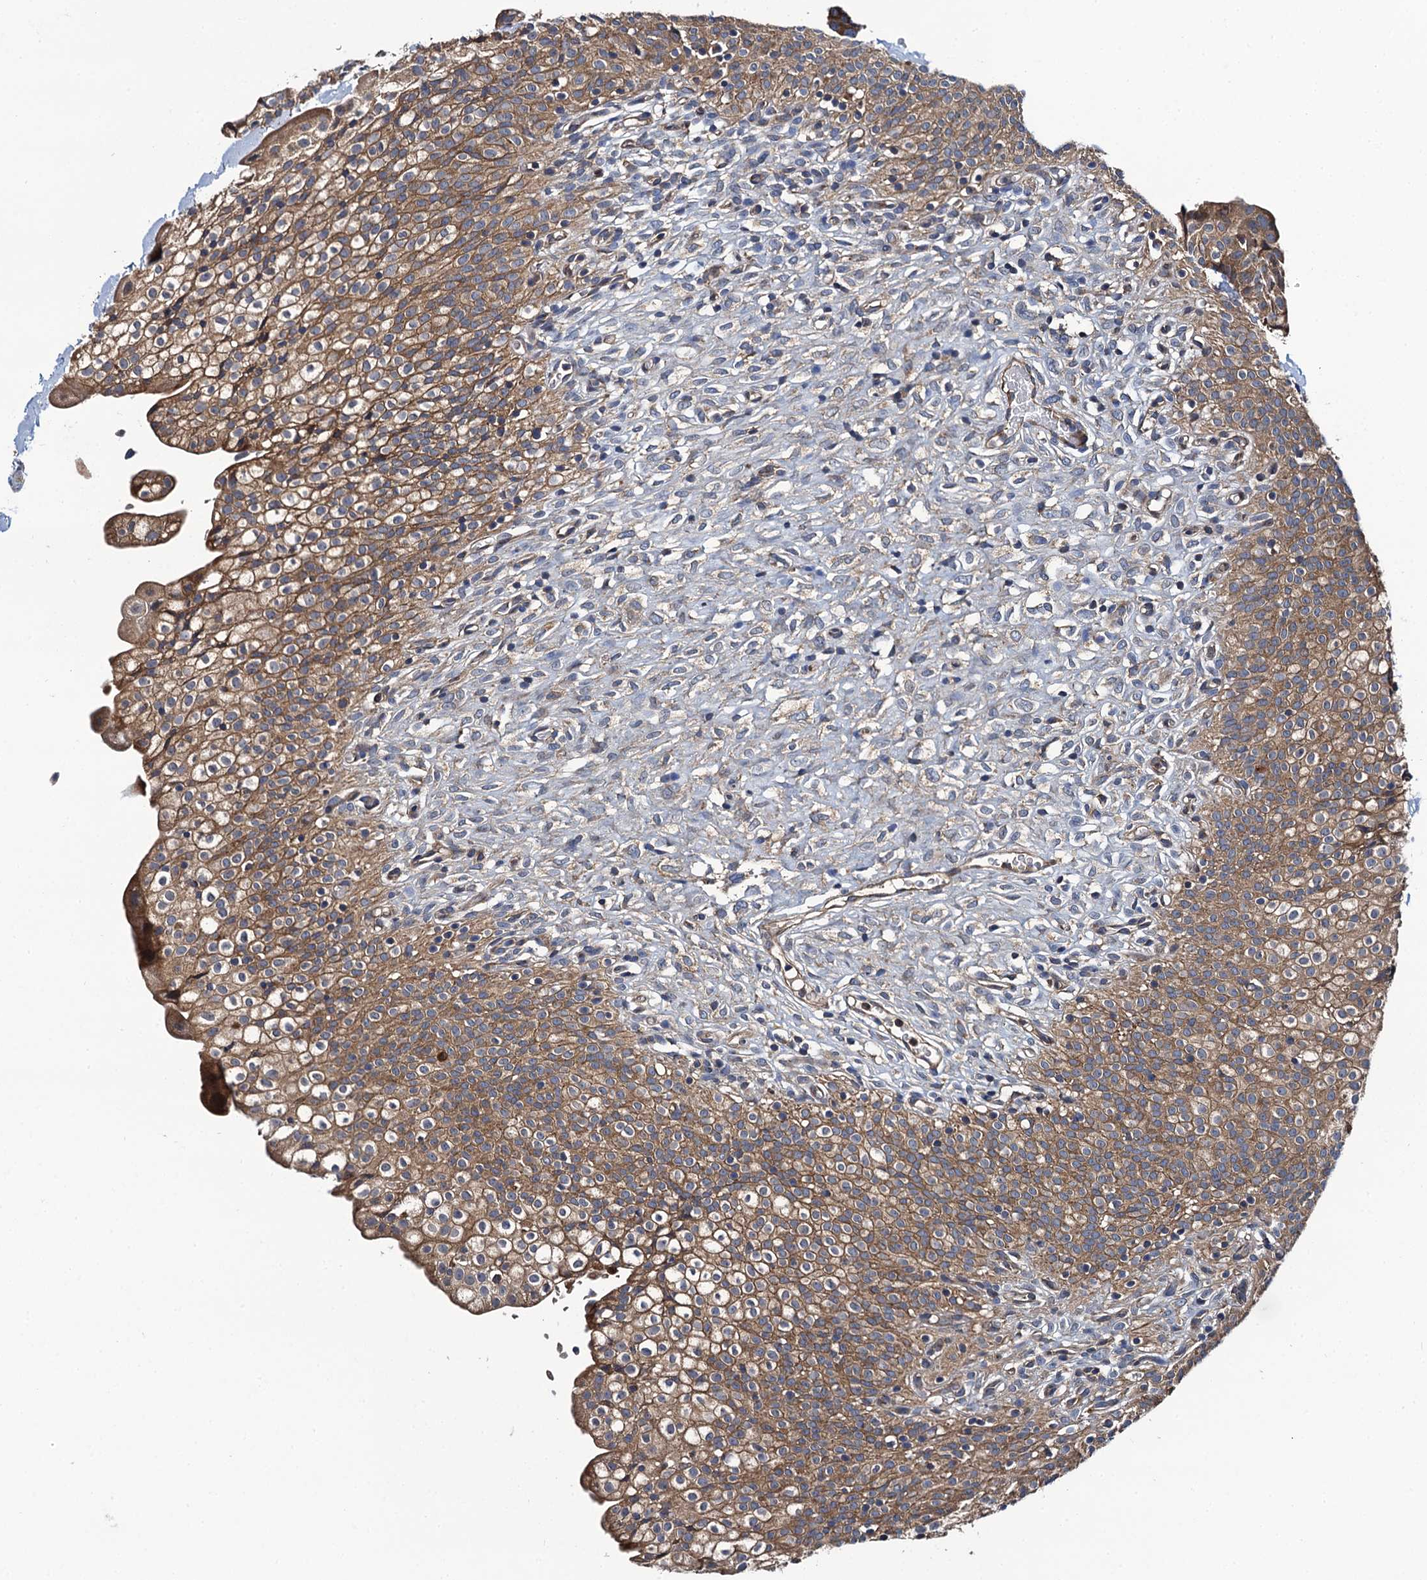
{"staining": {"intensity": "moderate", "quantity": ">75%", "location": "cytoplasmic/membranous"}, "tissue": "urinary bladder", "cell_type": "Urothelial cells", "image_type": "normal", "snomed": [{"axis": "morphology", "description": "Normal tissue, NOS"}, {"axis": "topography", "description": "Urinary bladder"}], "caption": "IHC micrograph of benign human urinary bladder stained for a protein (brown), which reveals medium levels of moderate cytoplasmic/membranous expression in about >75% of urothelial cells.", "gene": "NEK1", "patient": {"sex": "male", "age": 55}}